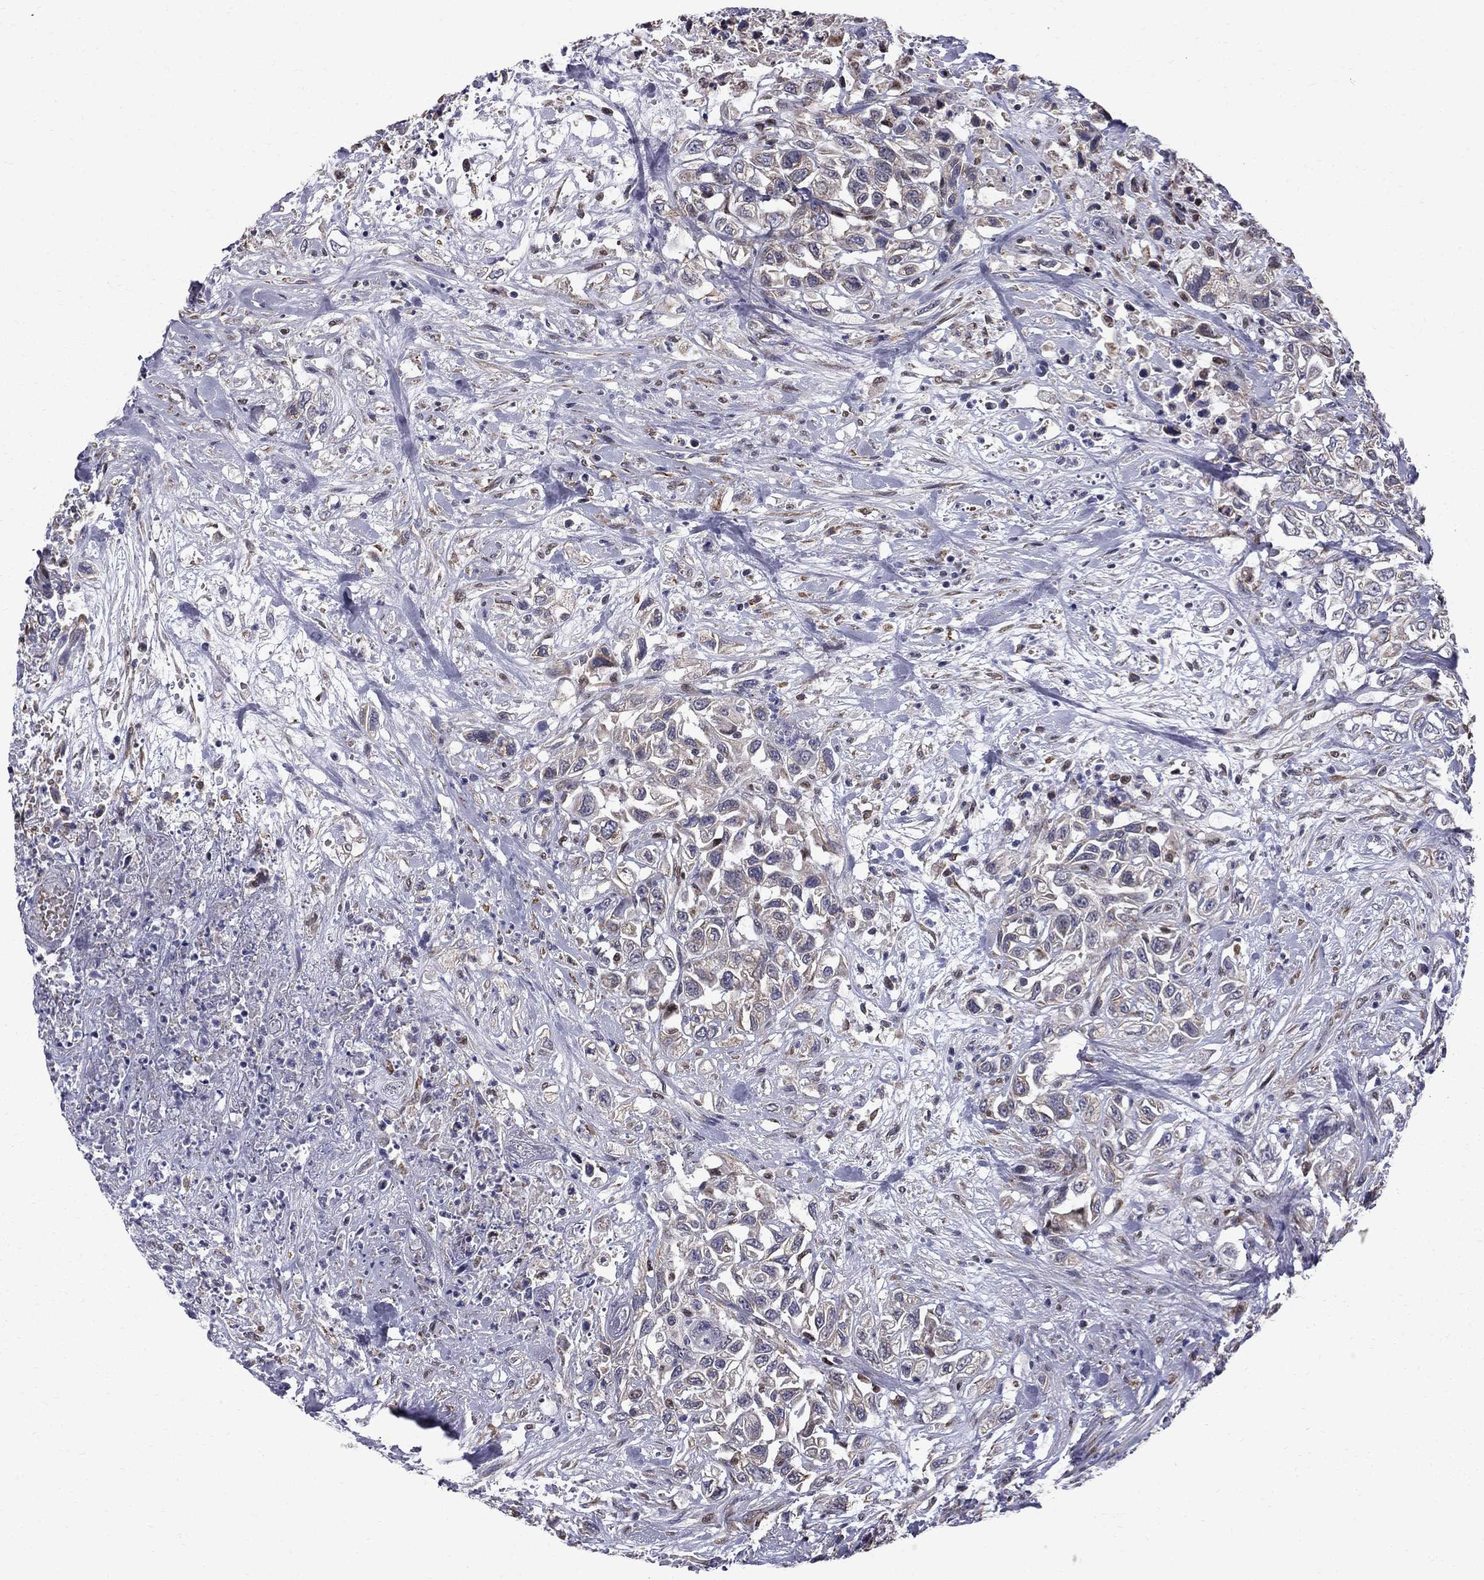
{"staining": {"intensity": "negative", "quantity": "none", "location": "none"}, "tissue": "urothelial cancer", "cell_type": "Tumor cells", "image_type": "cancer", "snomed": [{"axis": "morphology", "description": "Urothelial carcinoma, High grade"}, {"axis": "topography", "description": "Urinary bladder"}], "caption": "Immunohistochemical staining of urothelial cancer exhibits no significant positivity in tumor cells.", "gene": "HSPB2", "patient": {"sex": "female", "age": 56}}